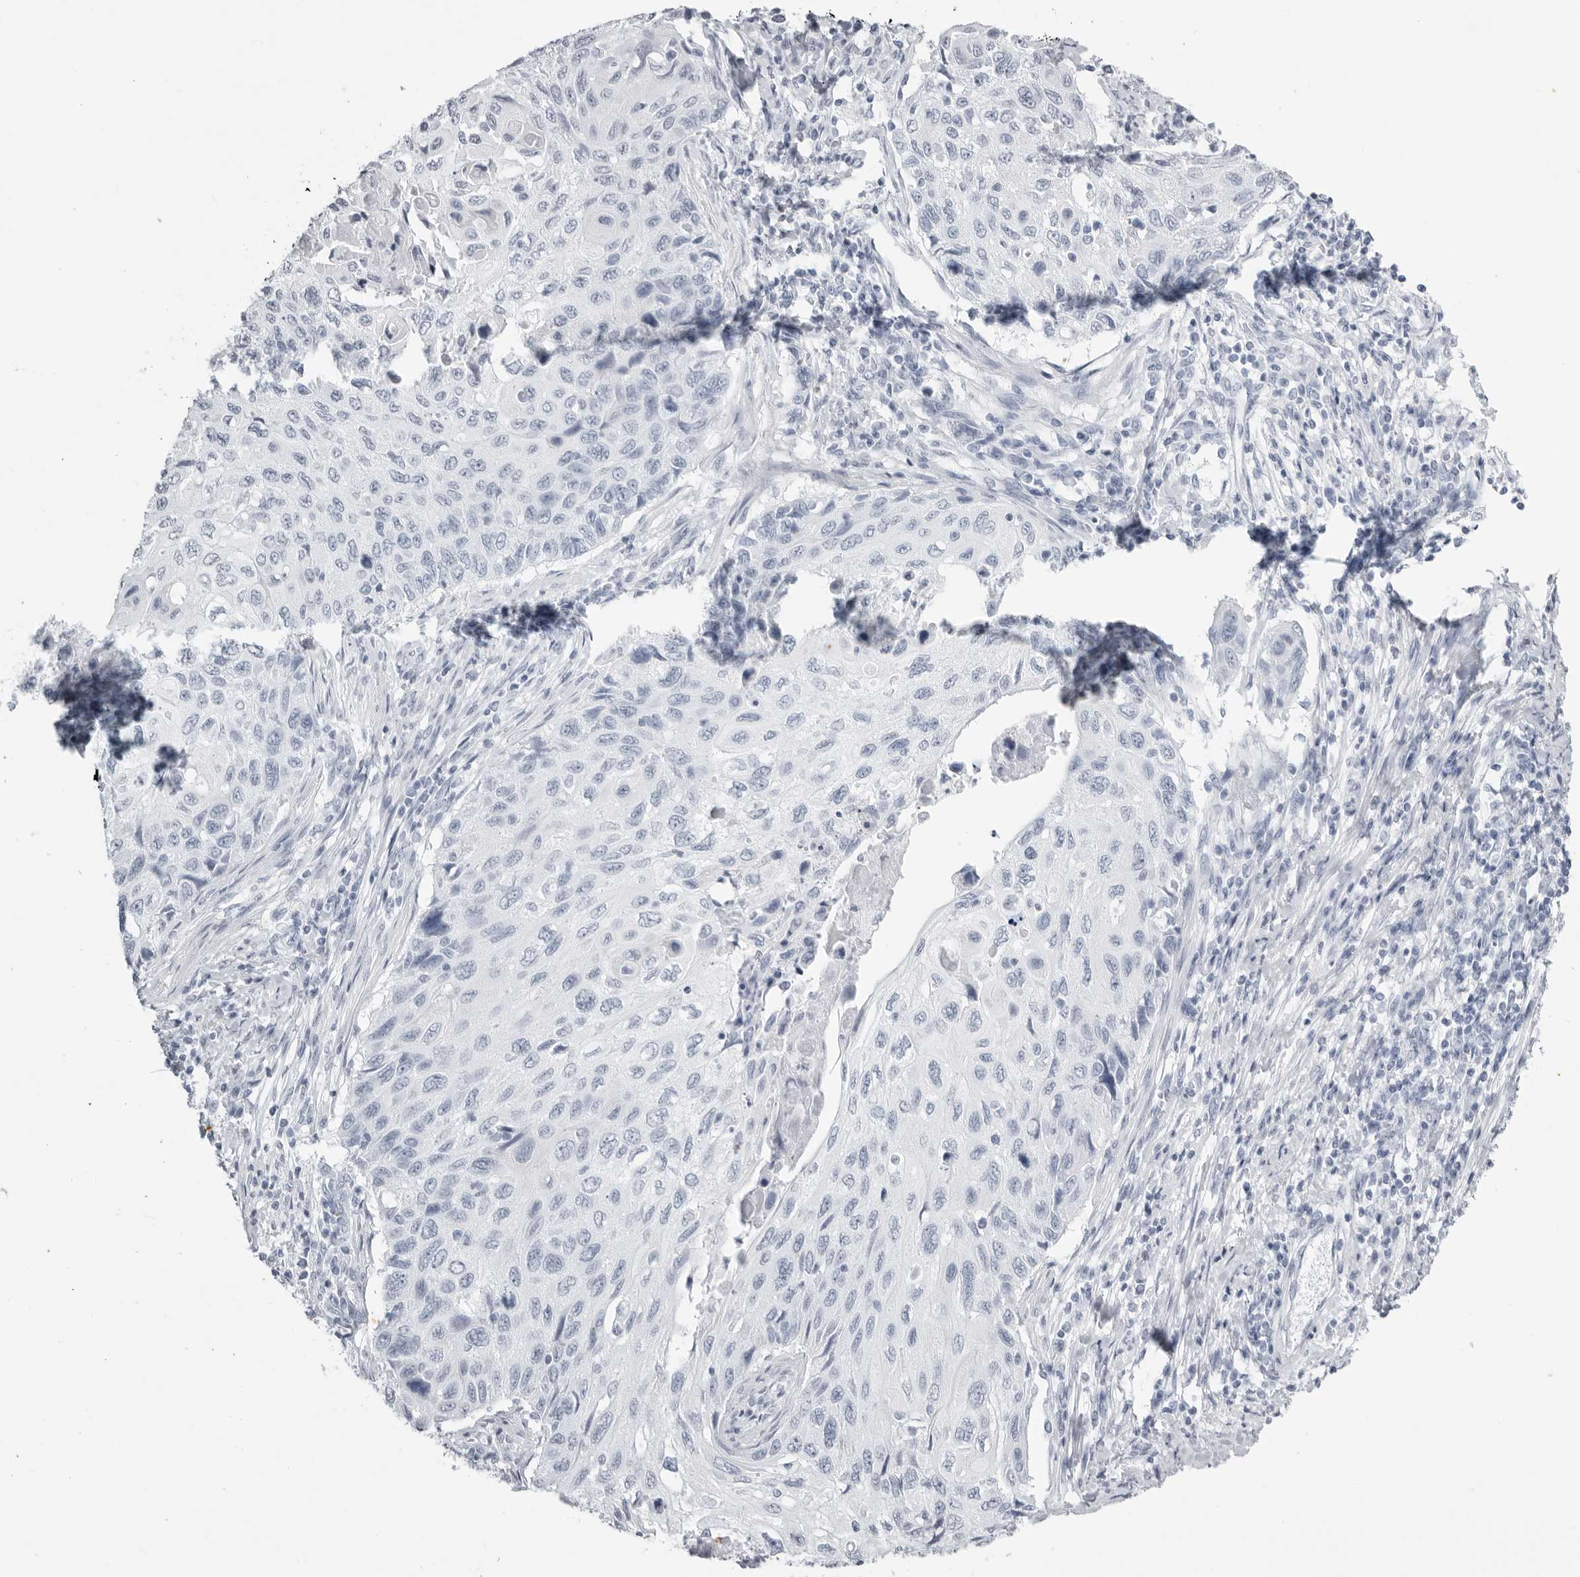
{"staining": {"intensity": "negative", "quantity": "none", "location": "none"}, "tissue": "cervical cancer", "cell_type": "Tumor cells", "image_type": "cancer", "snomed": [{"axis": "morphology", "description": "Squamous cell carcinoma, NOS"}, {"axis": "topography", "description": "Cervix"}], "caption": "Immunohistochemistry micrograph of human cervical squamous cell carcinoma stained for a protein (brown), which displays no expression in tumor cells. (DAB IHC with hematoxylin counter stain).", "gene": "KLK9", "patient": {"sex": "female", "age": 70}}